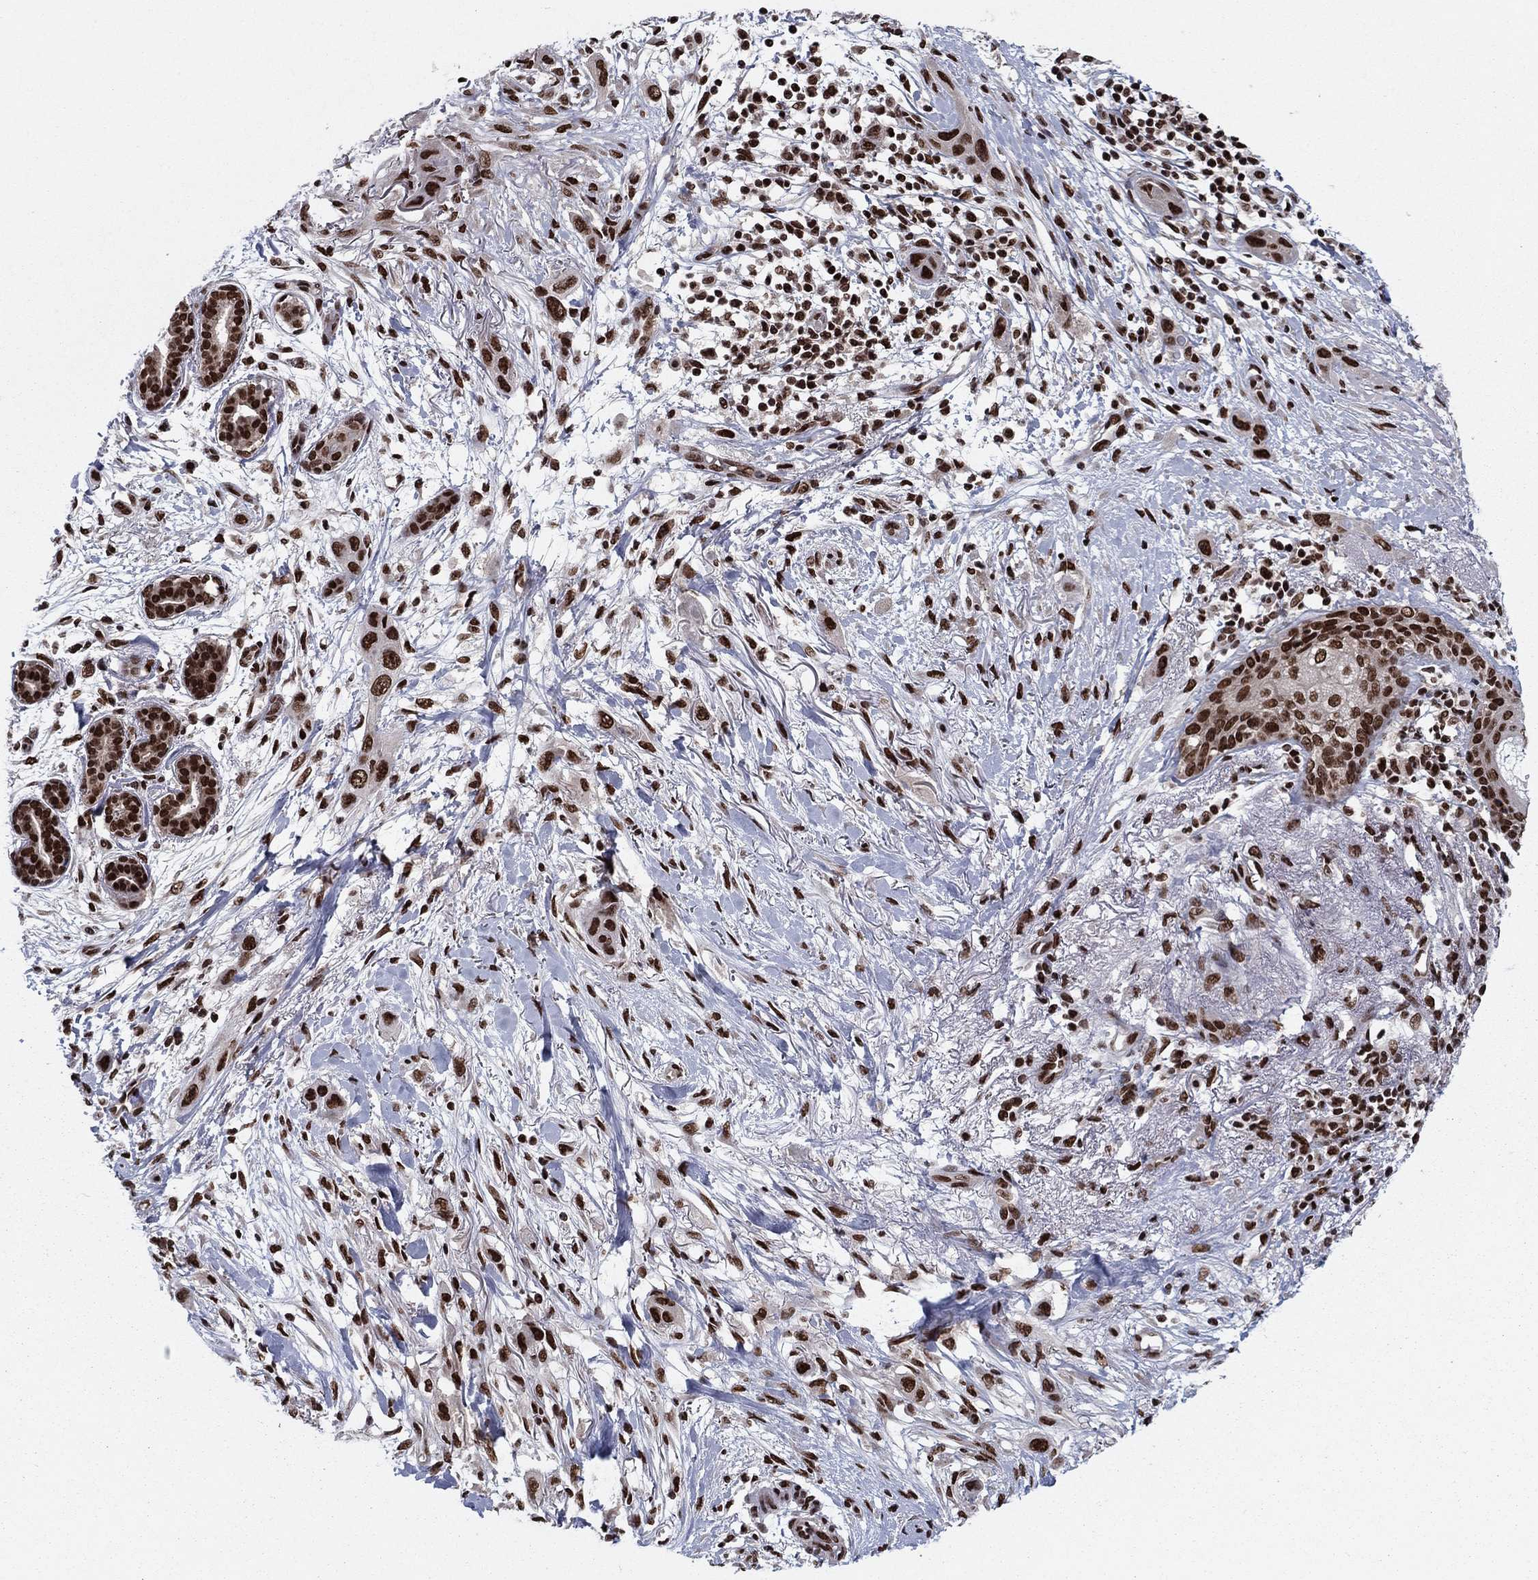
{"staining": {"intensity": "strong", "quantity": ">75%", "location": "nuclear"}, "tissue": "skin cancer", "cell_type": "Tumor cells", "image_type": "cancer", "snomed": [{"axis": "morphology", "description": "Squamous cell carcinoma, NOS"}, {"axis": "topography", "description": "Skin"}], "caption": "Squamous cell carcinoma (skin) stained with a protein marker exhibits strong staining in tumor cells.", "gene": "USP54", "patient": {"sex": "male", "age": 79}}